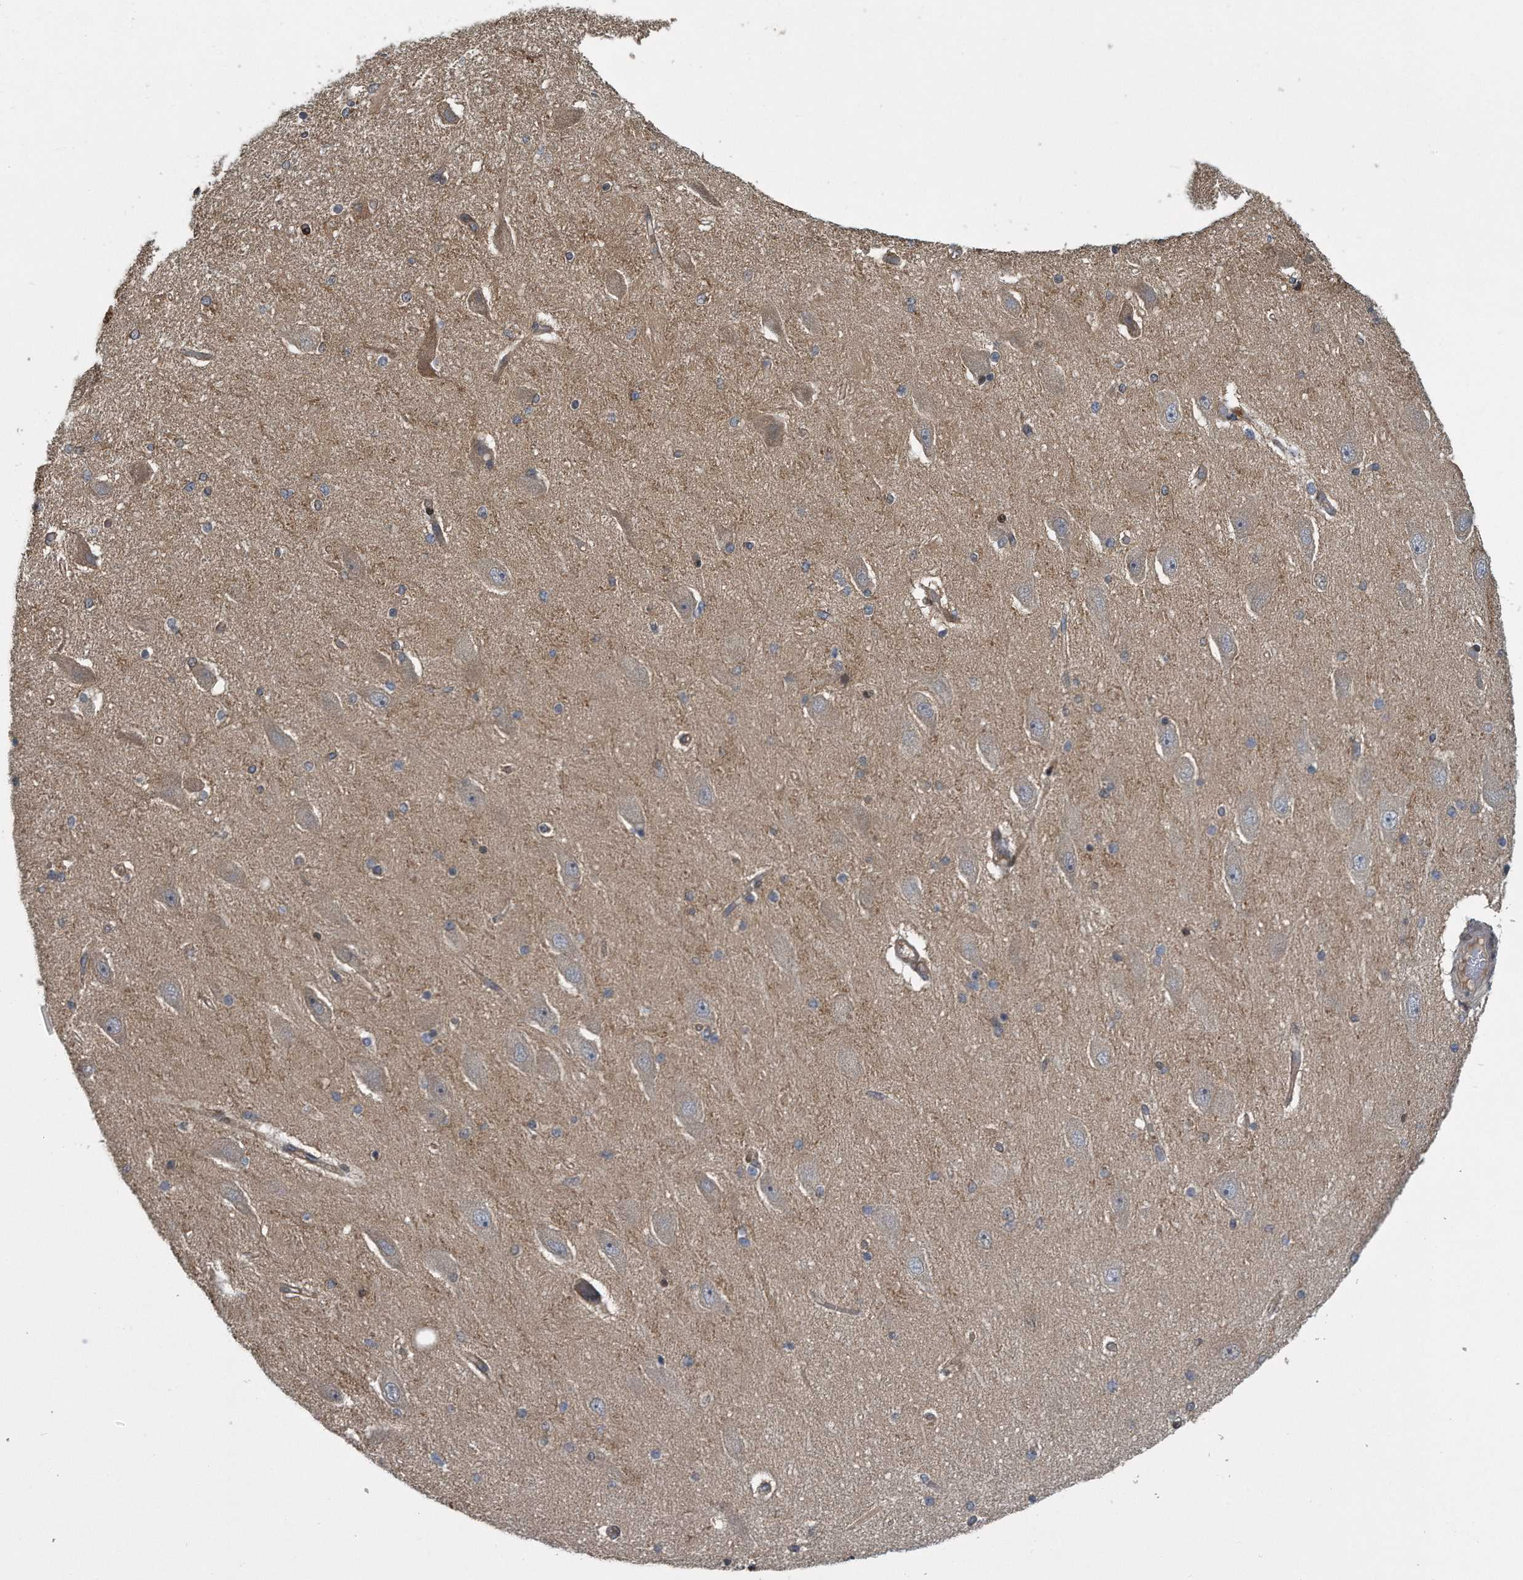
{"staining": {"intensity": "weak", "quantity": "25%-75%", "location": "cytoplasmic/membranous"}, "tissue": "hippocampus", "cell_type": "Glial cells", "image_type": "normal", "snomed": [{"axis": "morphology", "description": "Normal tissue, NOS"}, {"axis": "topography", "description": "Hippocampus"}], "caption": "A brown stain labels weak cytoplasmic/membranous positivity of a protein in glial cells of benign human hippocampus.", "gene": "ZNF79", "patient": {"sex": "female", "age": 54}}